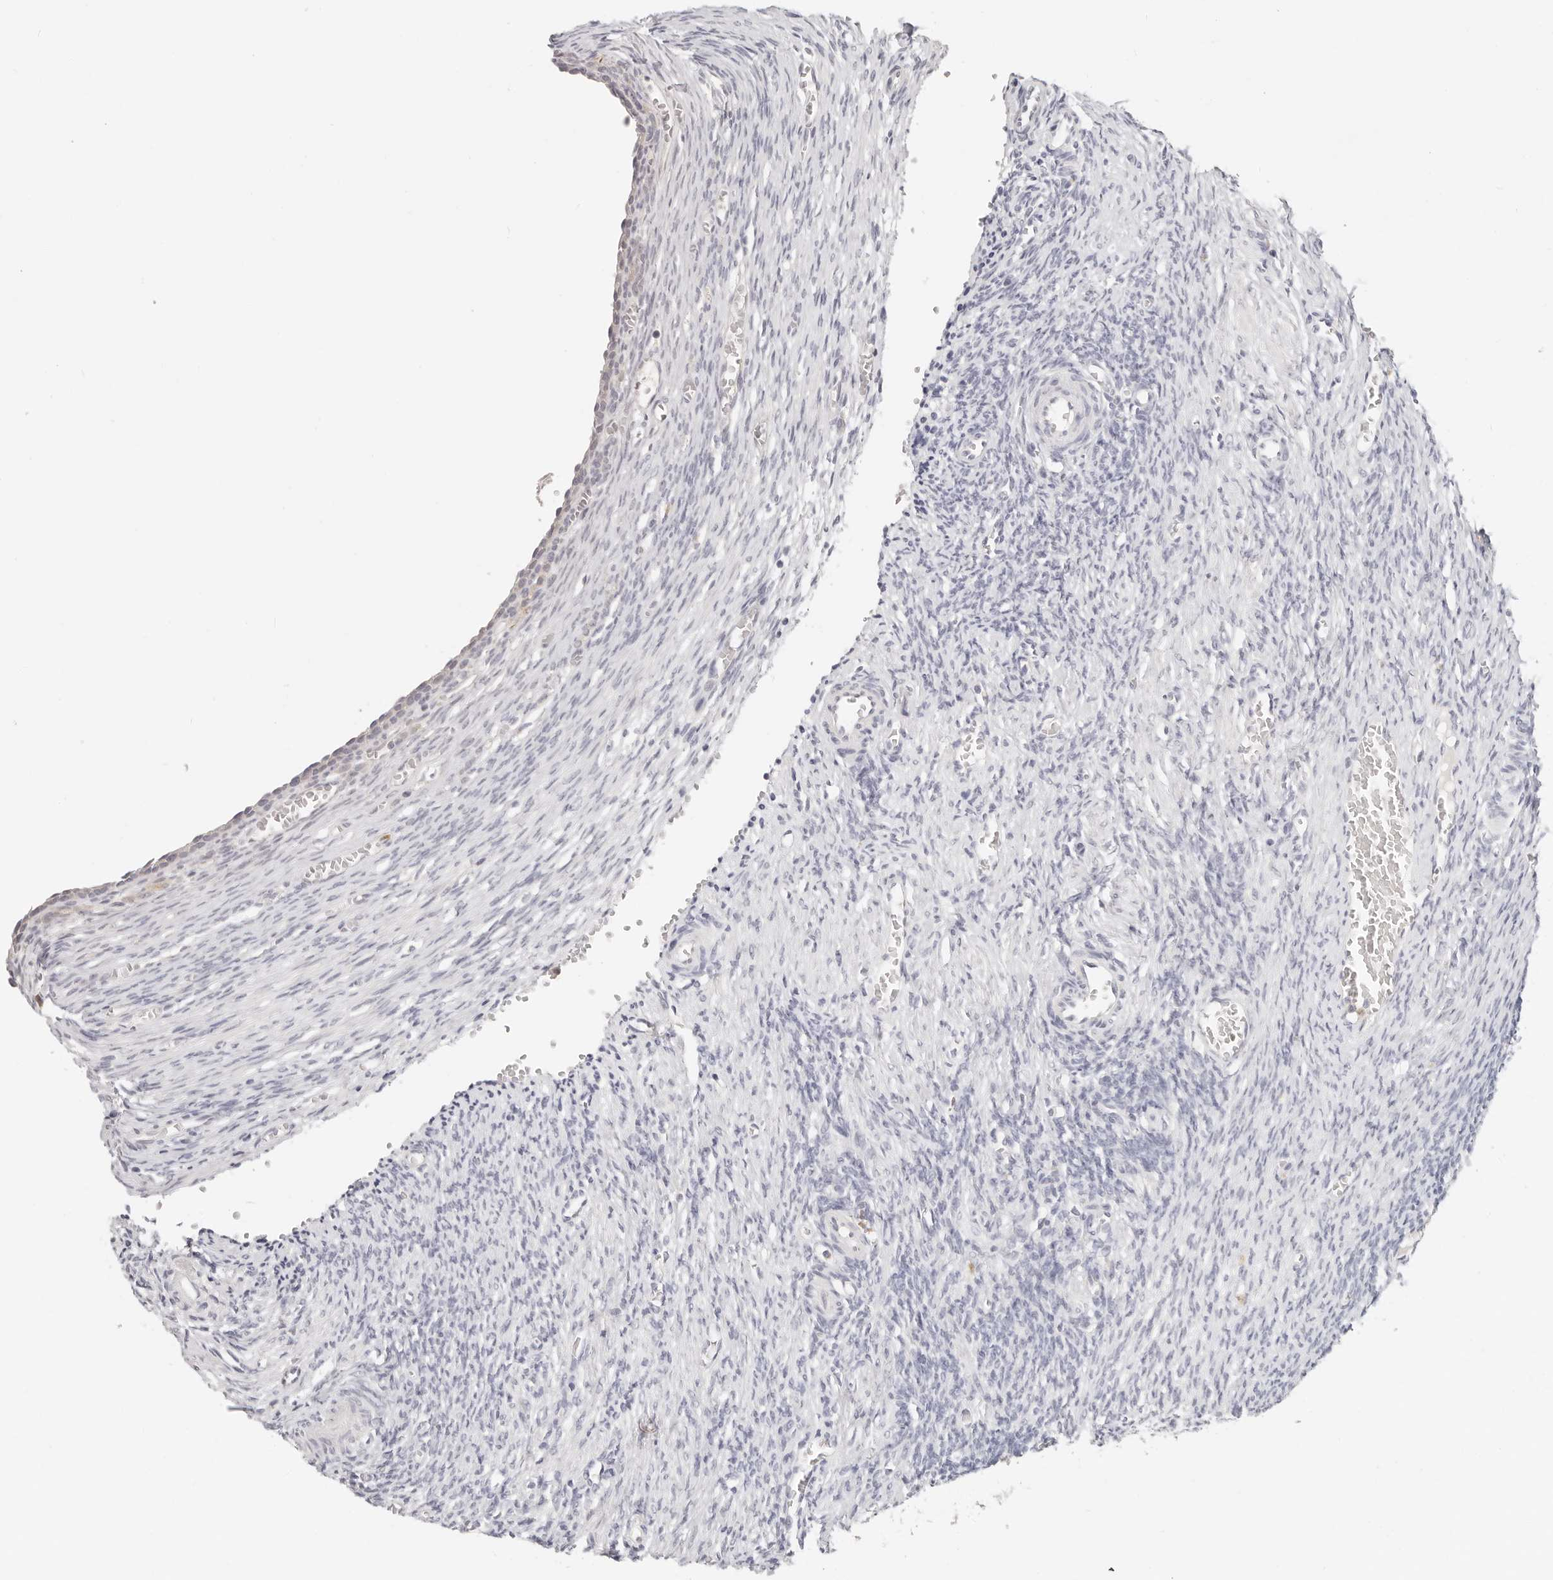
{"staining": {"intensity": "negative", "quantity": "none", "location": "none"}, "tissue": "ovary", "cell_type": "Follicle cells", "image_type": "normal", "snomed": [{"axis": "morphology", "description": "Normal tissue, NOS"}, {"axis": "topography", "description": "Ovary"}], "caption": "An IHC histopathology image of normal ovary is shown. There is no staining in follicle cells of ovary. (Stains: DAB immunohistochemistry (IHC) with hematoxylin counter stain, Microscopy: brightfield microscopy at high magnification).", "gene": "ASCL1", "patient": {"sex": "female", "age": 27}}